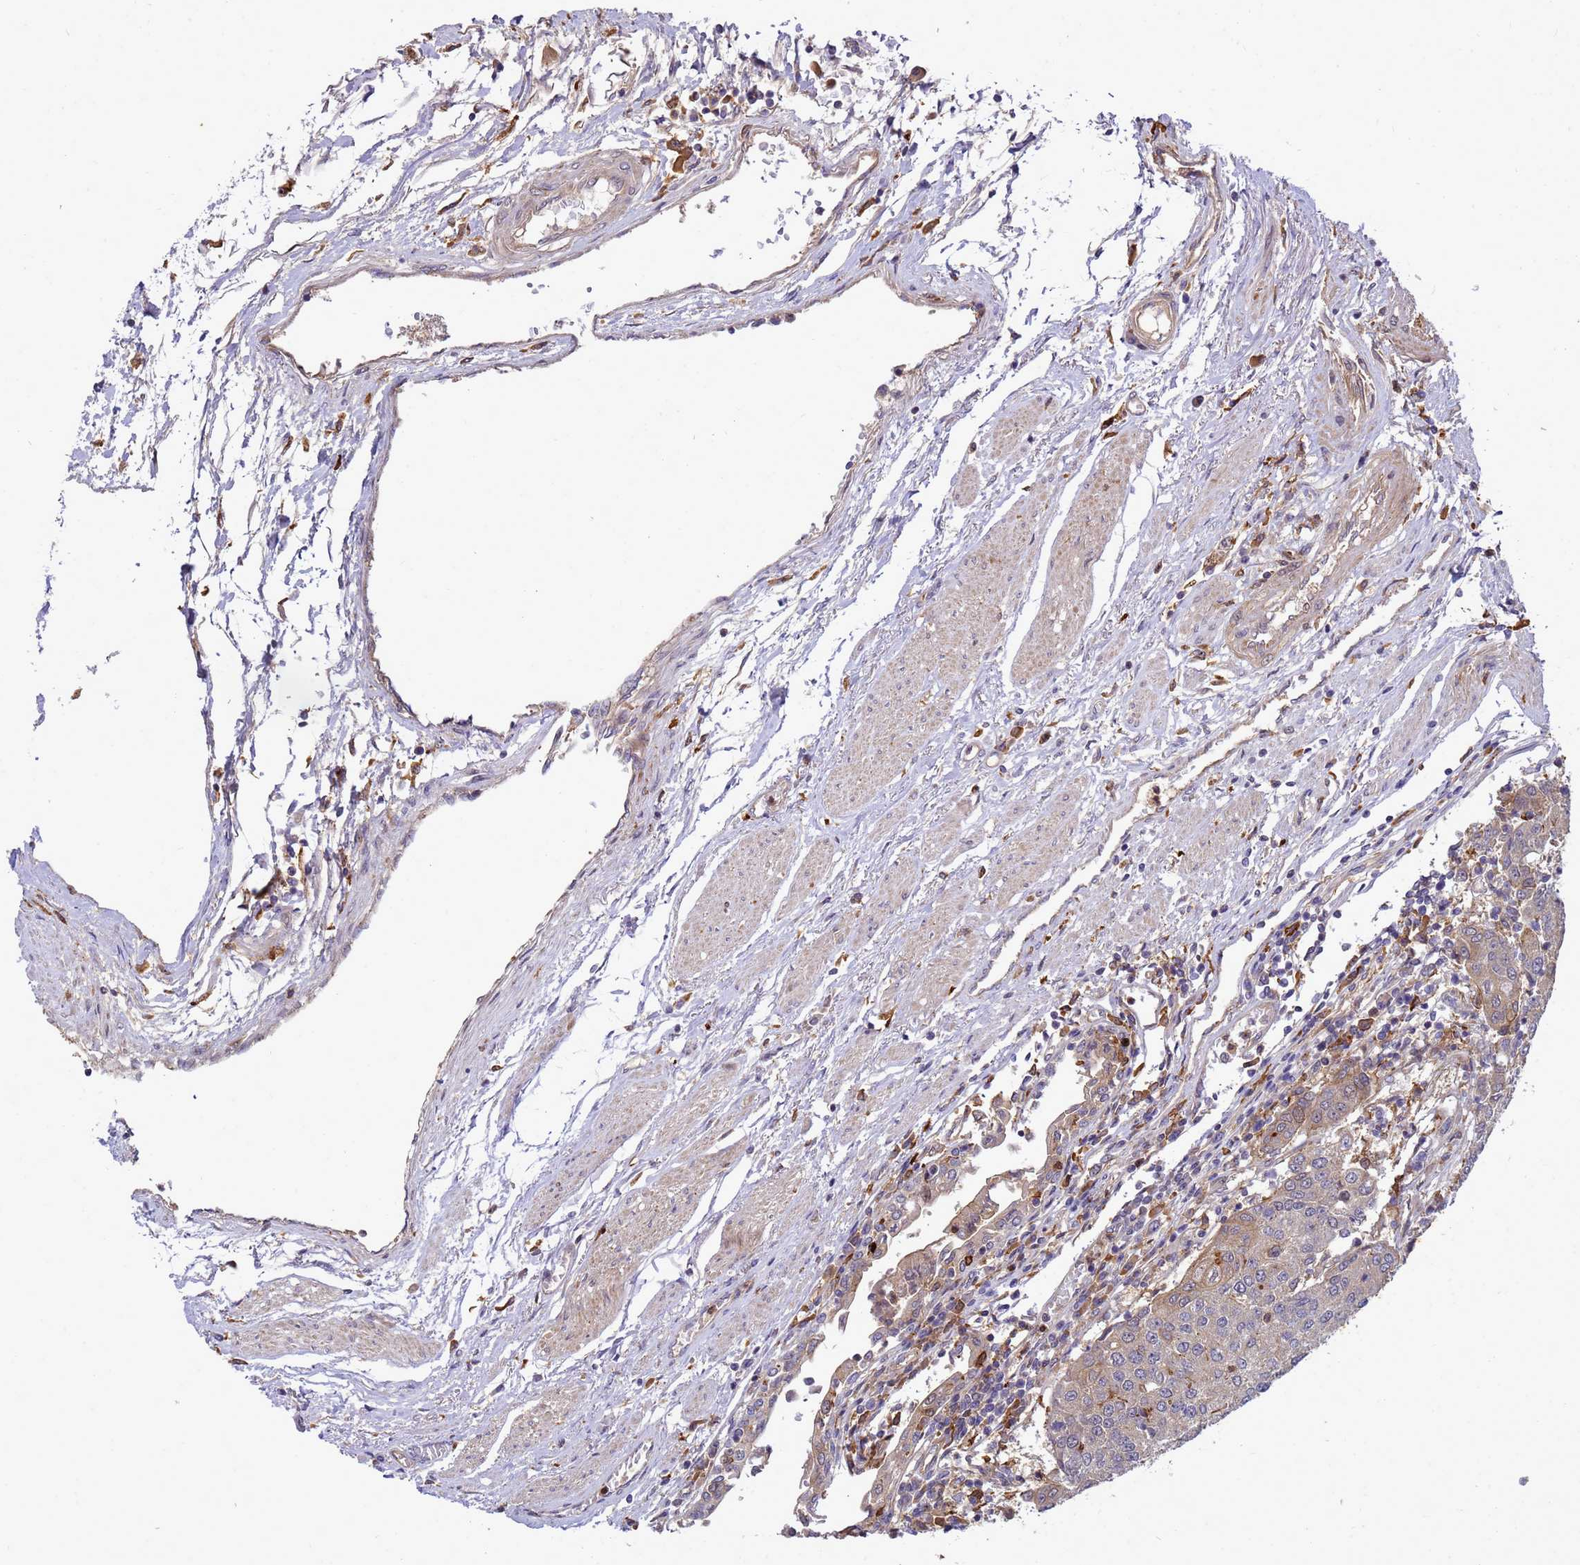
{"staining": {"intensity": "negative", "quantity": "none", "location": "none"}, "tissue": "urothelial cancer", "cell_type": "Tumor cells", "image_type": "cancer", "snomed": [{"axis": "morphology", "description": "Urothelial carcinoma, High grade"}, {"axis": "topography", "description": "Urinary bladder"}], "caption": "Tumor cells are negative for brown protein staining in urothelial carcinoma (high-grade).", "gene": "RNF215", "patient": {"sex": "female", "age": 85}}